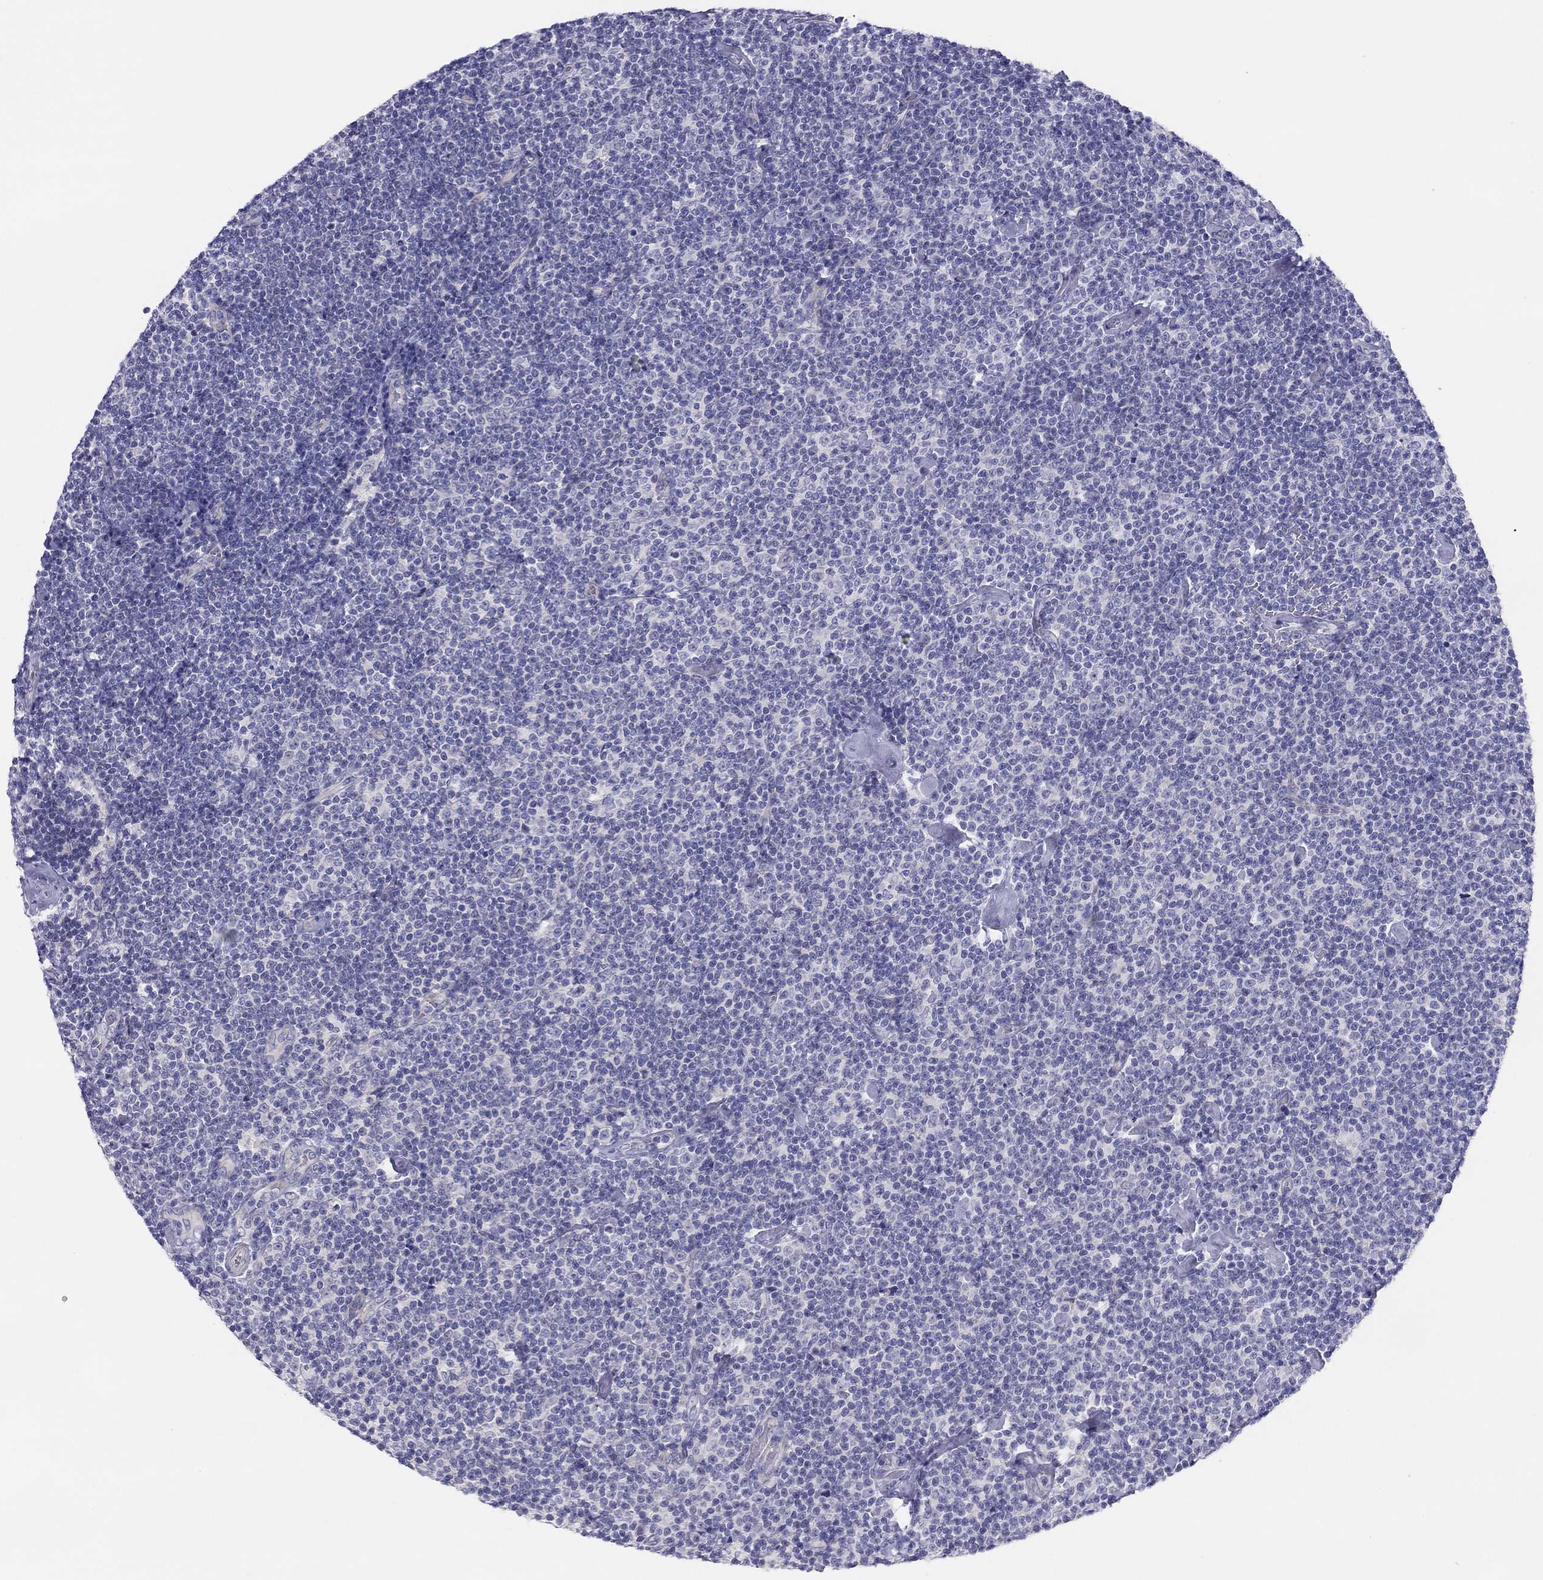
{"staining": {"intensity": "negative", "quantity": "none", "location": "none"}, "tissue": "lymphoma", "cell_type": "Tumor cells", "image_type": "cancer", "snomed": [{"axis": "morphology", "description": "Malignant lymphoma, non-Hodgkin's type, Low grade"}, {"axis": "topography", "description": "Lymph node"}], "caption": "Protein analysis of low-grade malignant lymphoma, non-Hodgkin's type exhibits no significant positivity in tumor cells.", "gene": "MGAT4C", "patient": {"sex": "male", "age": 81}}